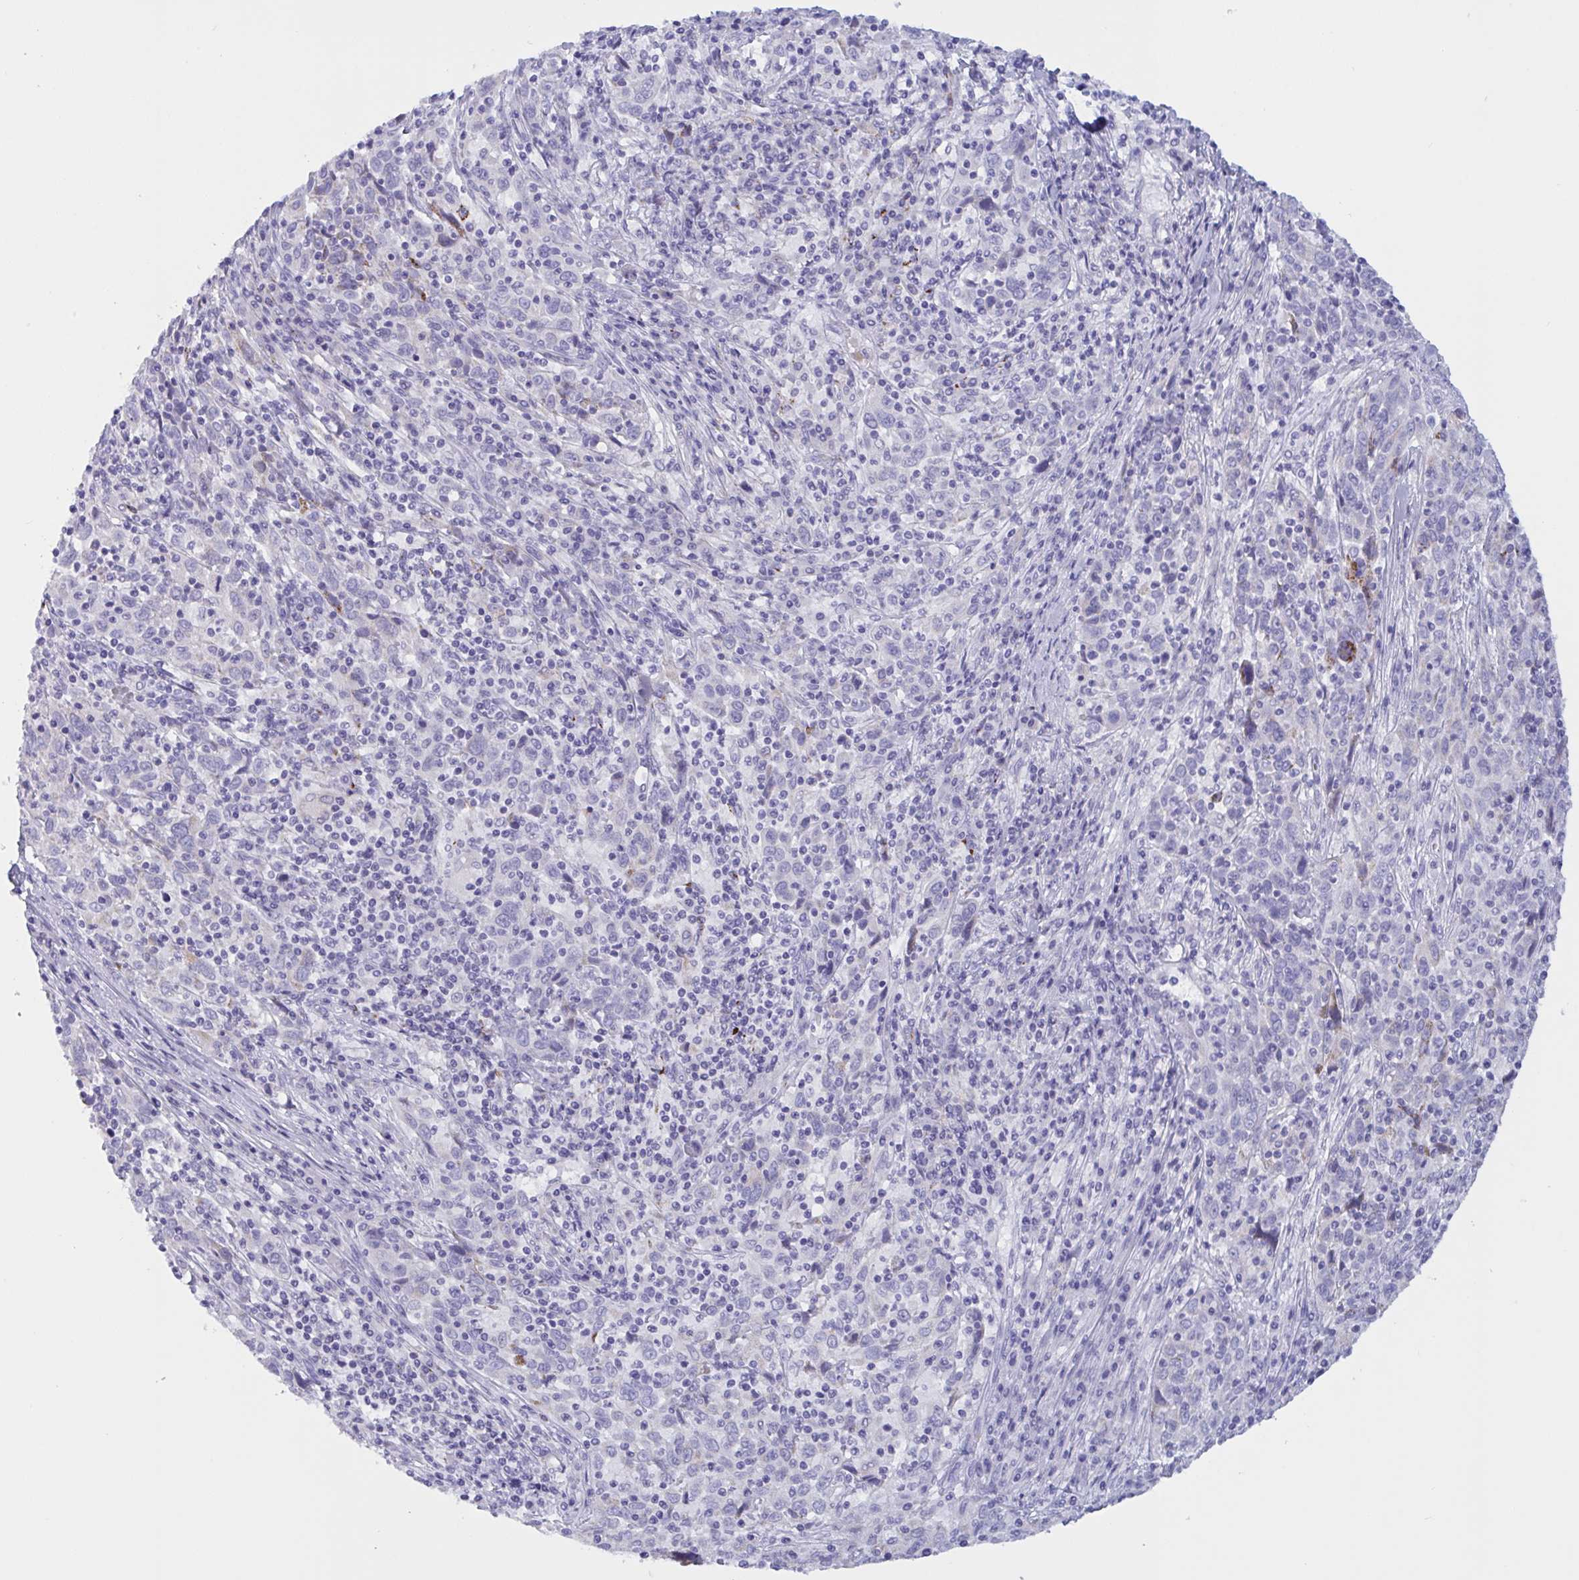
{"staining": {"intensity": "negative", "quantity": "none", "location": "none"}, "tissue": "cervical cancer", "cell_type": "Tumor cells", "image_type": "cancer", "snomed": [{"axis": "morphology", "description": "Squamous cell carcinoma, NOS"}, {"axis": "topography", "description": "Cervix"}], "caption": "This is an immunohistochemistry image of squamous cell carcinoma (cervical). There is no positivity in tumor cells.", "gene": "OXLD1", "patient": {"sex": "female", "age": 46}}